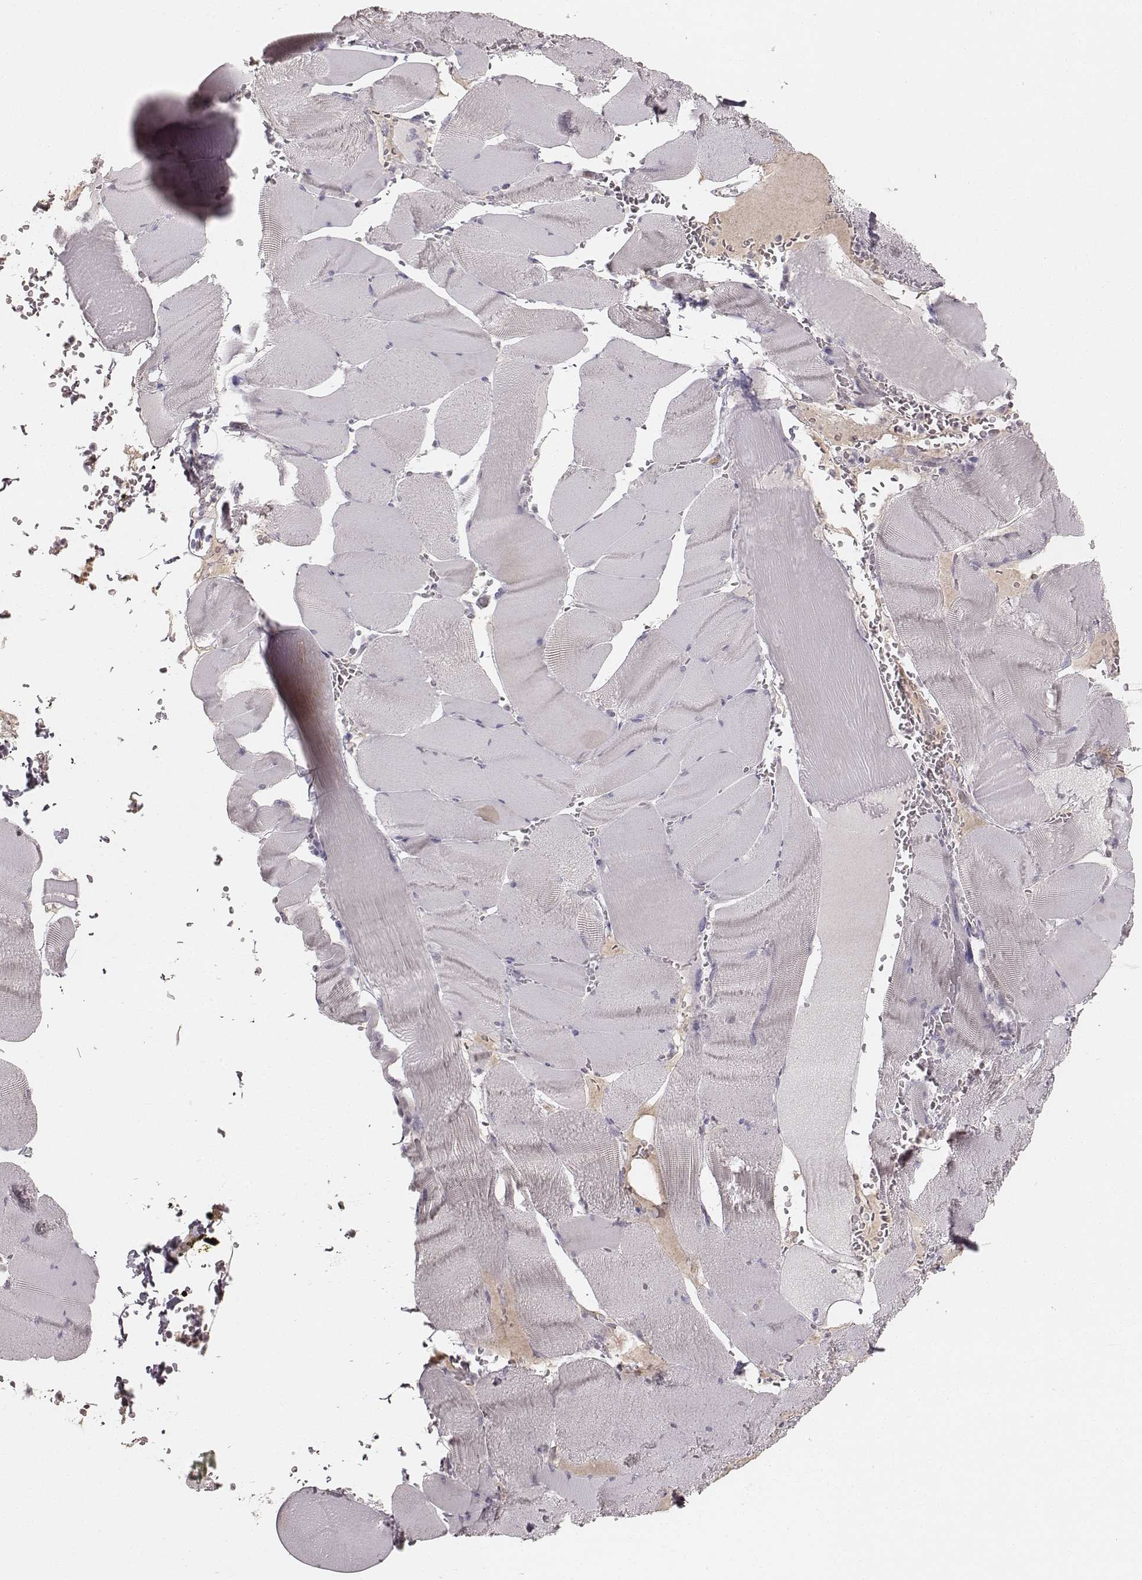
{"staining": {"intensity": "negative", "quantity": "none", "location": "none"}, "tissue": "skeletal muscle", "cell_type": "Myocytes", "image_type": "normal", "snomed": [{"axis": "morphology", "description": "Normal tissue, NOS"}, {"axis": "topography", "description": "Skeletal muscle"}], "caption": "Immunohistochemistry of normal human skeletal muscle exhibits no staining in myocytes. The staining was performed using DAB (3,3'-diaminobenzidine) to visualize the protein expression in brown, while the nuclei were stained in blue with hematoxylin (Magnification: 20x).", "gene": "LY6K", "patient": {"sex": "male", "age": 56}}